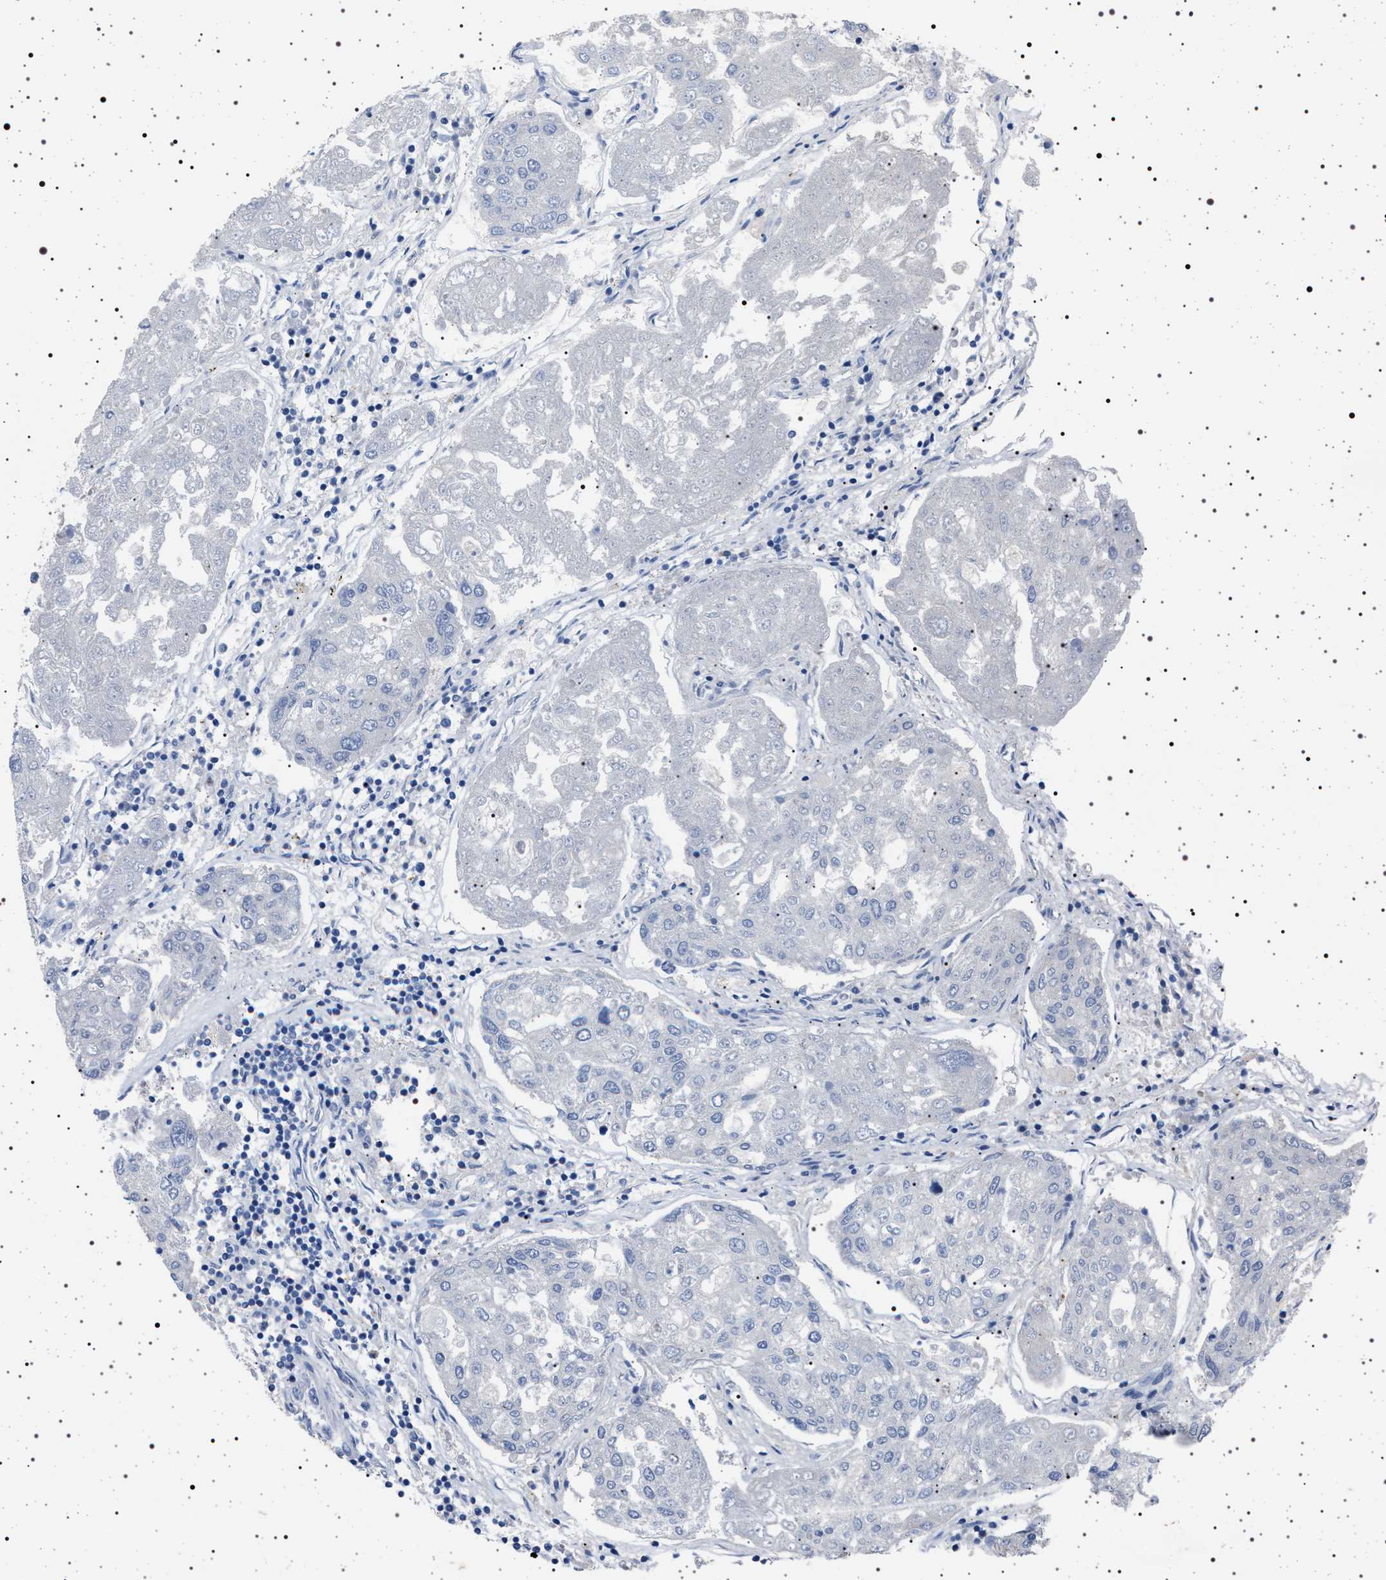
{"staining": {"intensity": "negative", "quantity": "none", "location": "none"}, "tissue": "urothelial cancer", "cell_type": "Tumor cells", "image_type": "cancer", "snomed": [{"axis": "morphology", "description": "Urothelial carcinoma, High grade"}, {"axis": "topography", "description": "Lymph node"}, {"axis": "topography", "description": "Urinary bladder"}], "caption": "This is a photomicrograph of IHC staining of high-grade urothelial carcinoma, which shows no expression in tumor cells.", "gene": "NAT9", "patient": {"sex": "male", "age": 51}}